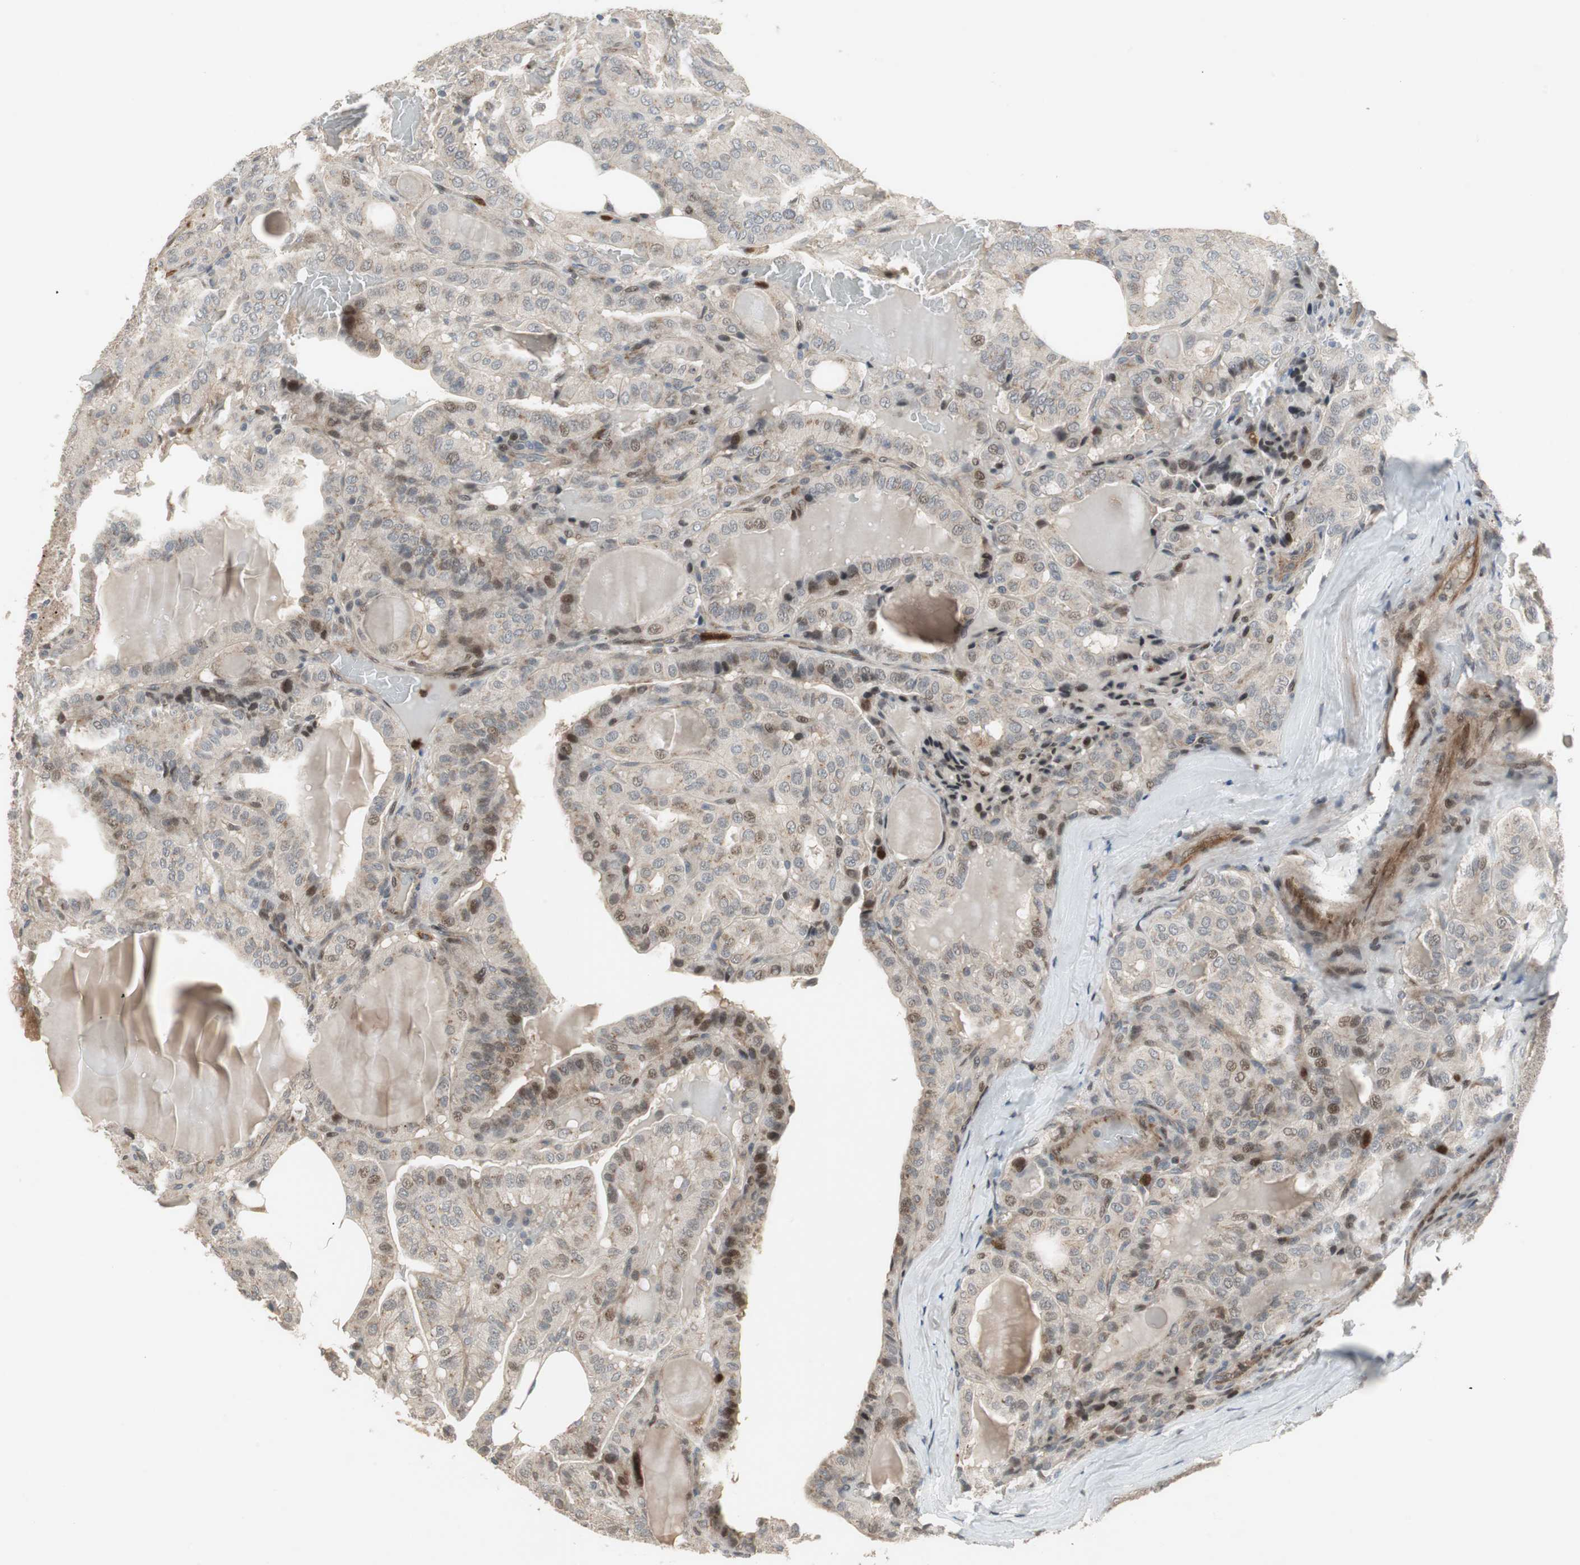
{"staining": {"intensity": "weak", "quantity": "<25%", "location": "nuclear"}, "tissue": "thyroid cancer", "cell_type": "Tumor cells", "image_type": "cancer", "snomed": [{"axis": "morphology", "description": "Papillary adenocarcinoma, NOS"}, {"axis": "topography", "description": "Thyroid gland"}], "caption": "A micrograph of papillary adenocarcinoma (thyroid) stained for a protein displays no brown staining in tumor cells. (Brightfield microscopy of DAB immunohistochemistry at high magnification).", "gene": "SNX4", "patient": {"sex": "male", "age": 77}}